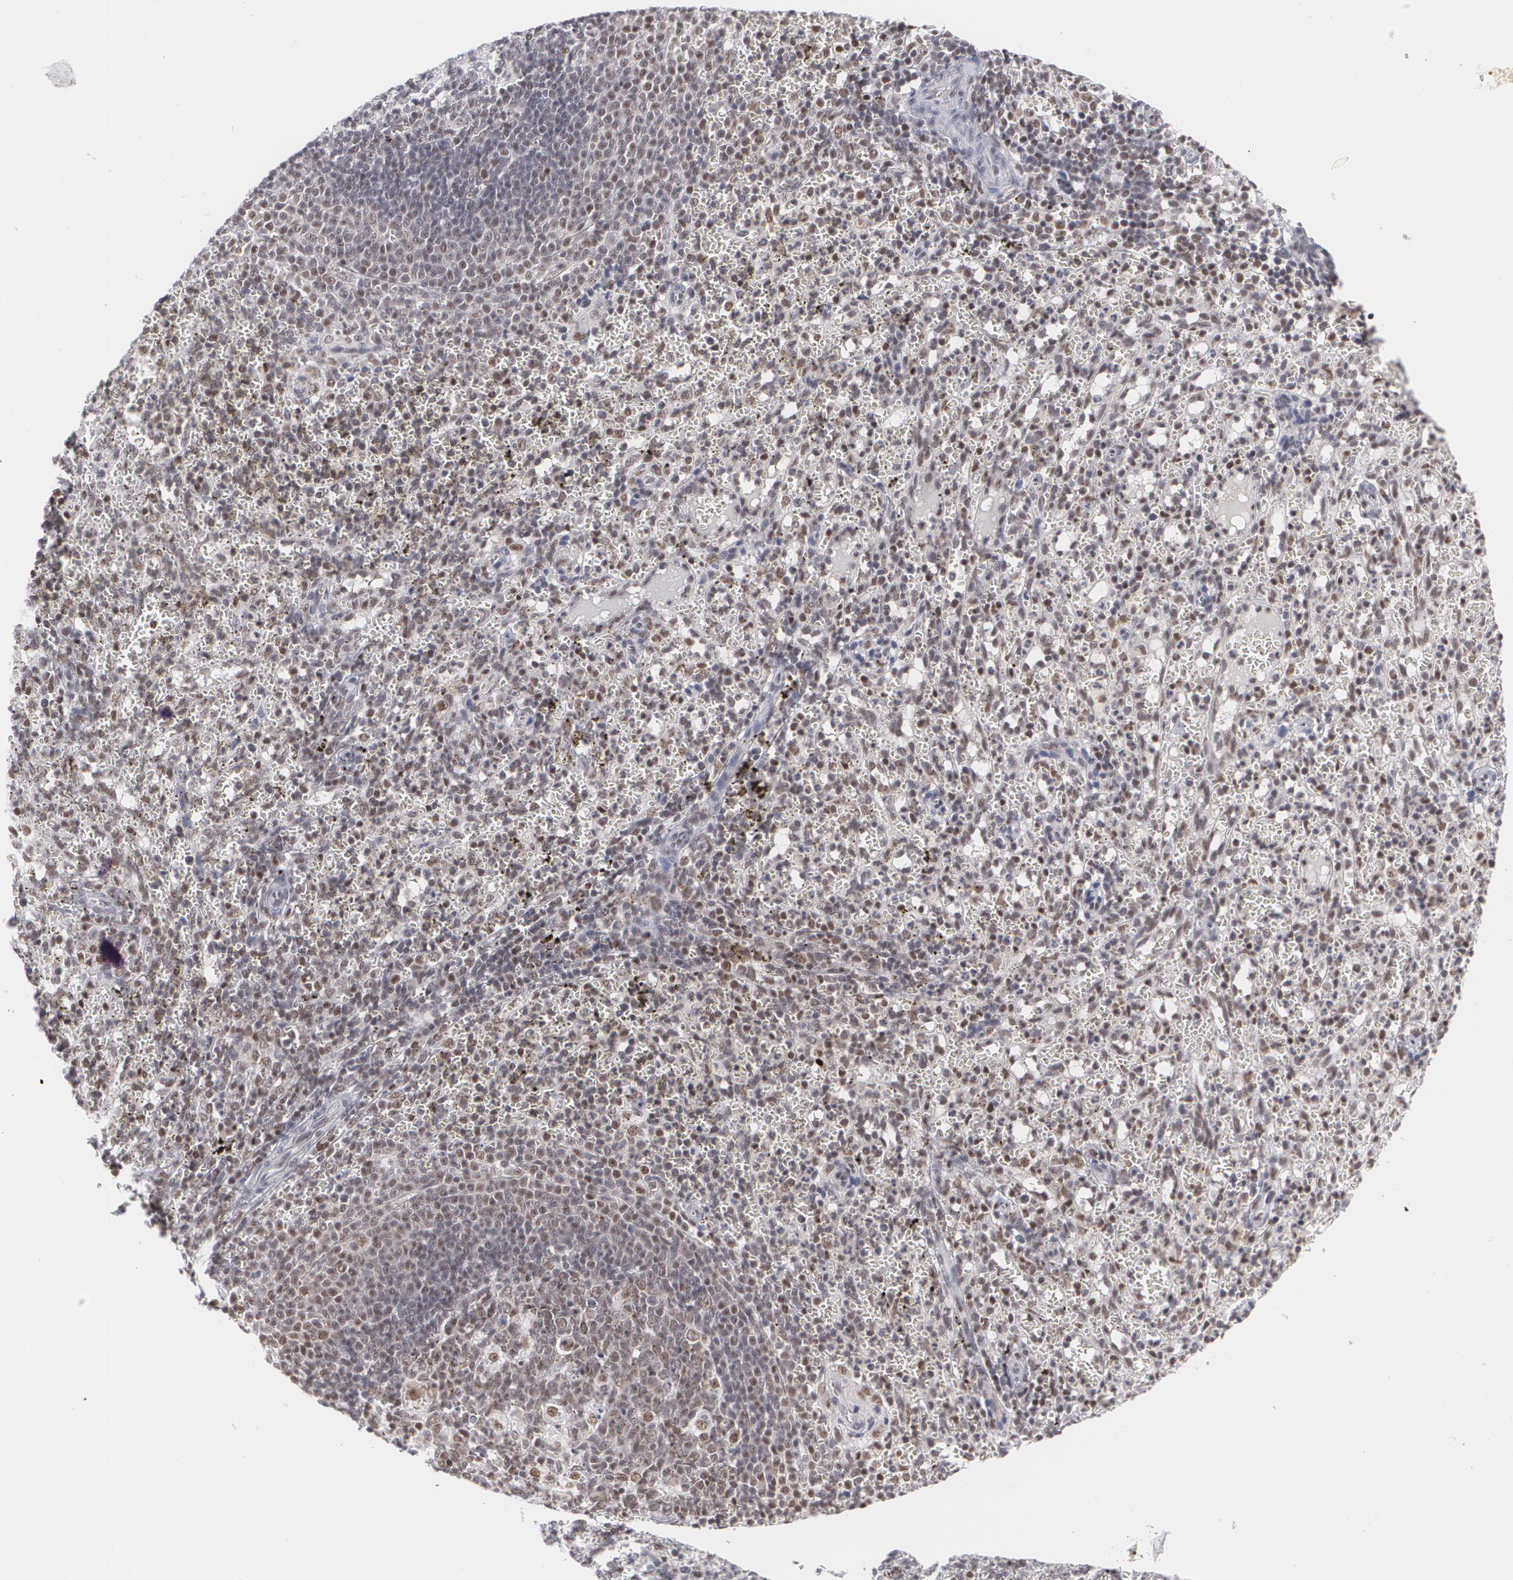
{"staining": {"intensity": "moderate", "quantity": "25%-75%", "location": "nuclear"}, "tissue": "spleen", "cell_type": "Cells in red pulp", "image_type": "normal", "snomed": [{"axis": "morphology", "description": "Normal tissue, NOS"}, {"axis": "topography", "description": "Spleen"}], "caption": "An immunohistochemistry image of benign tissue is shown. Protein staining in brown shows moderate nuclear positivity in spleen within cells in red pulp.", "gene": "MCL1", "patient": {"sex": "female", "age": 10}}